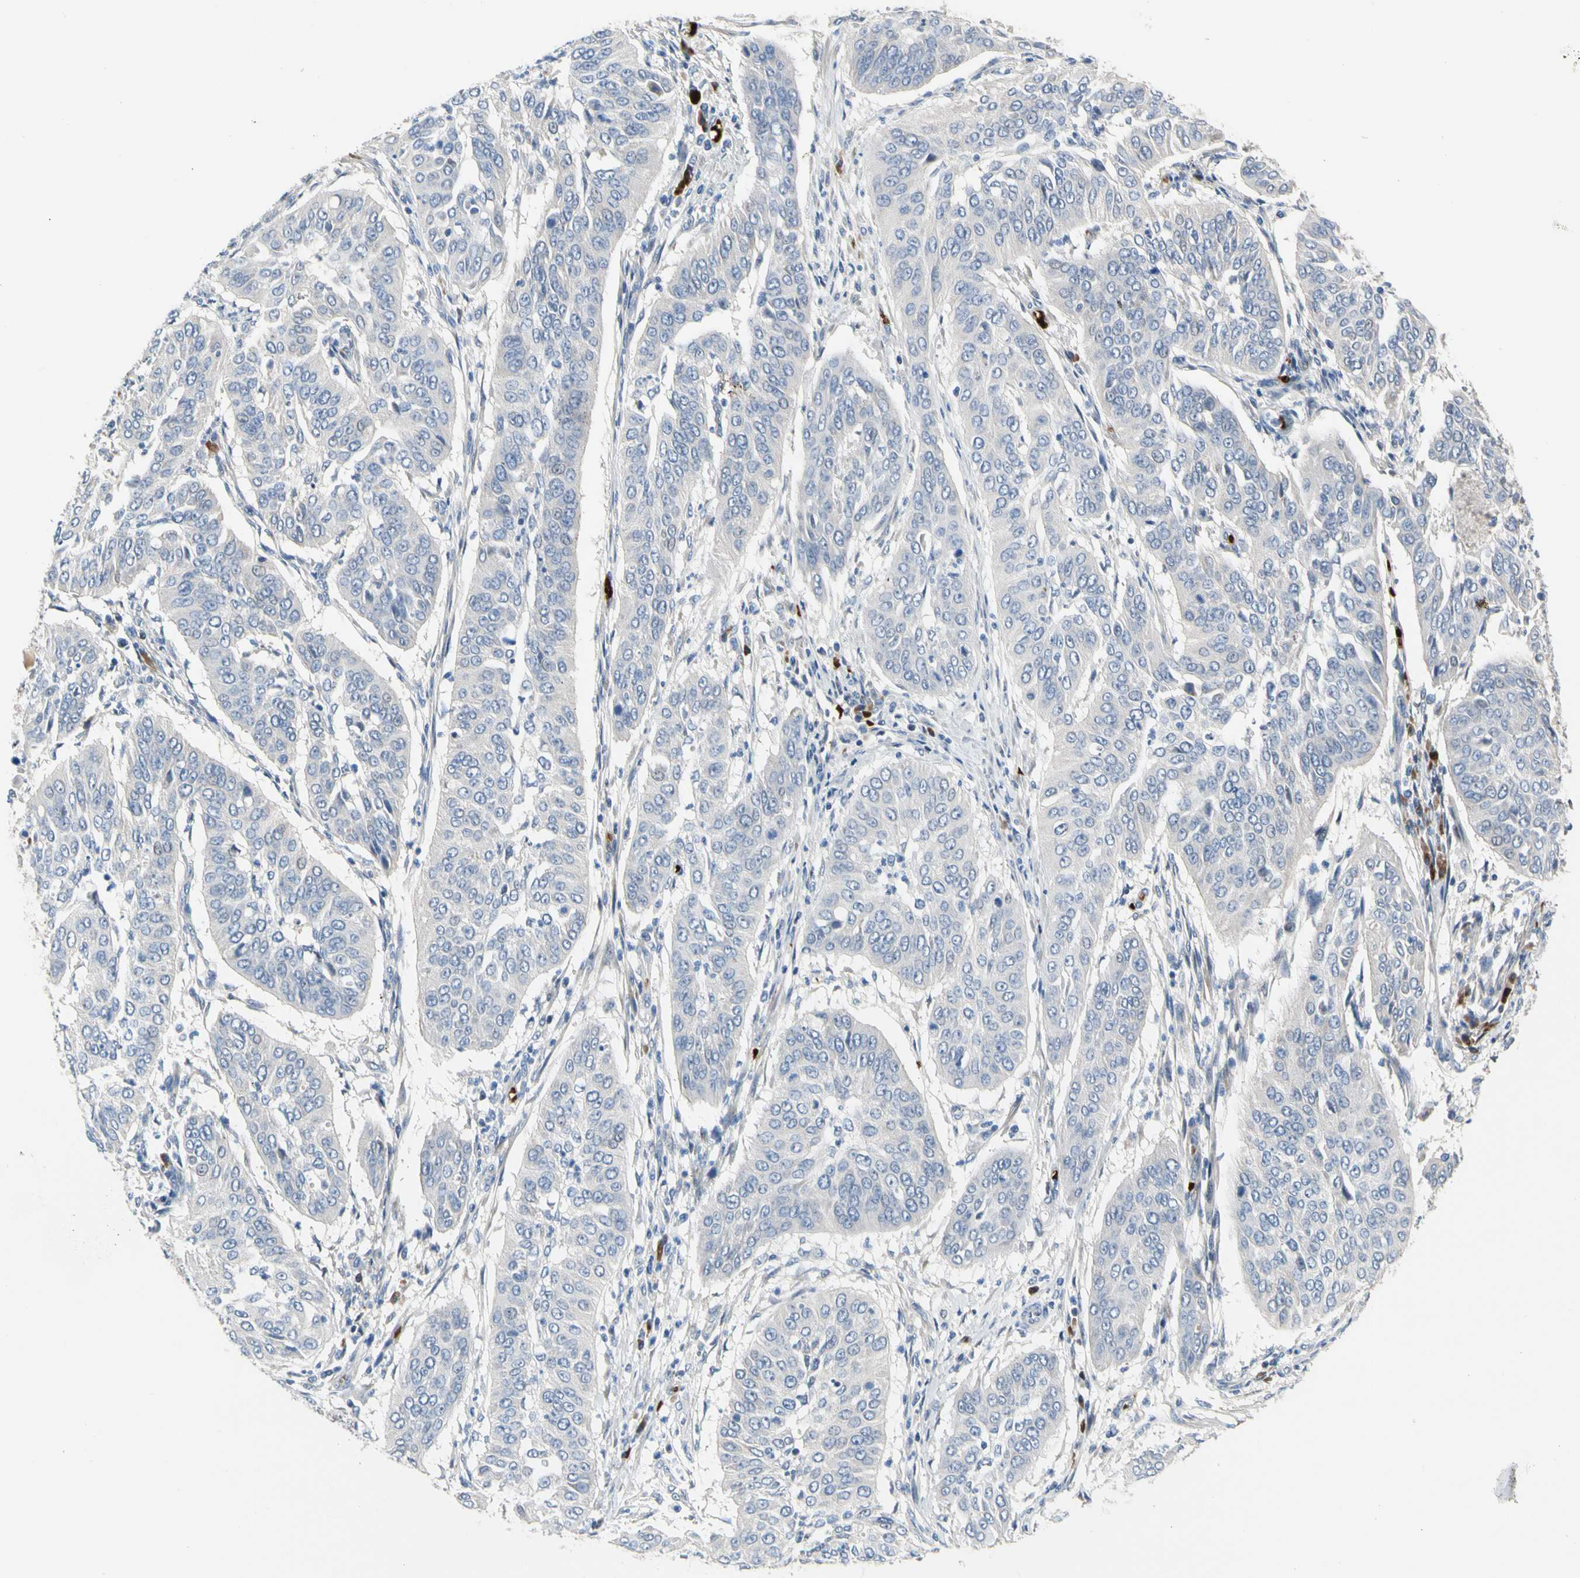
{"staining": {"intensity": "negative", "quantity": "none", "location": "none"}, "tissue": "cervical cancer", "cell_type": "Tumor cells", "image_type": "cancer", "snomed": [{"axis": "morphology", "description": "Normal tissue, NOS"}, {"axis": "morphology", "description": "Squamous cell carcinoma, NOS"}, {"axis": "topography", "description": "Cervix"}], "caption": "A histopathology image of human squamous cell carcinoma (cervical) is negative for staining in tumor cells.", "gene": "HMGCR", "patient": {"sex": "female", "age": 39}}